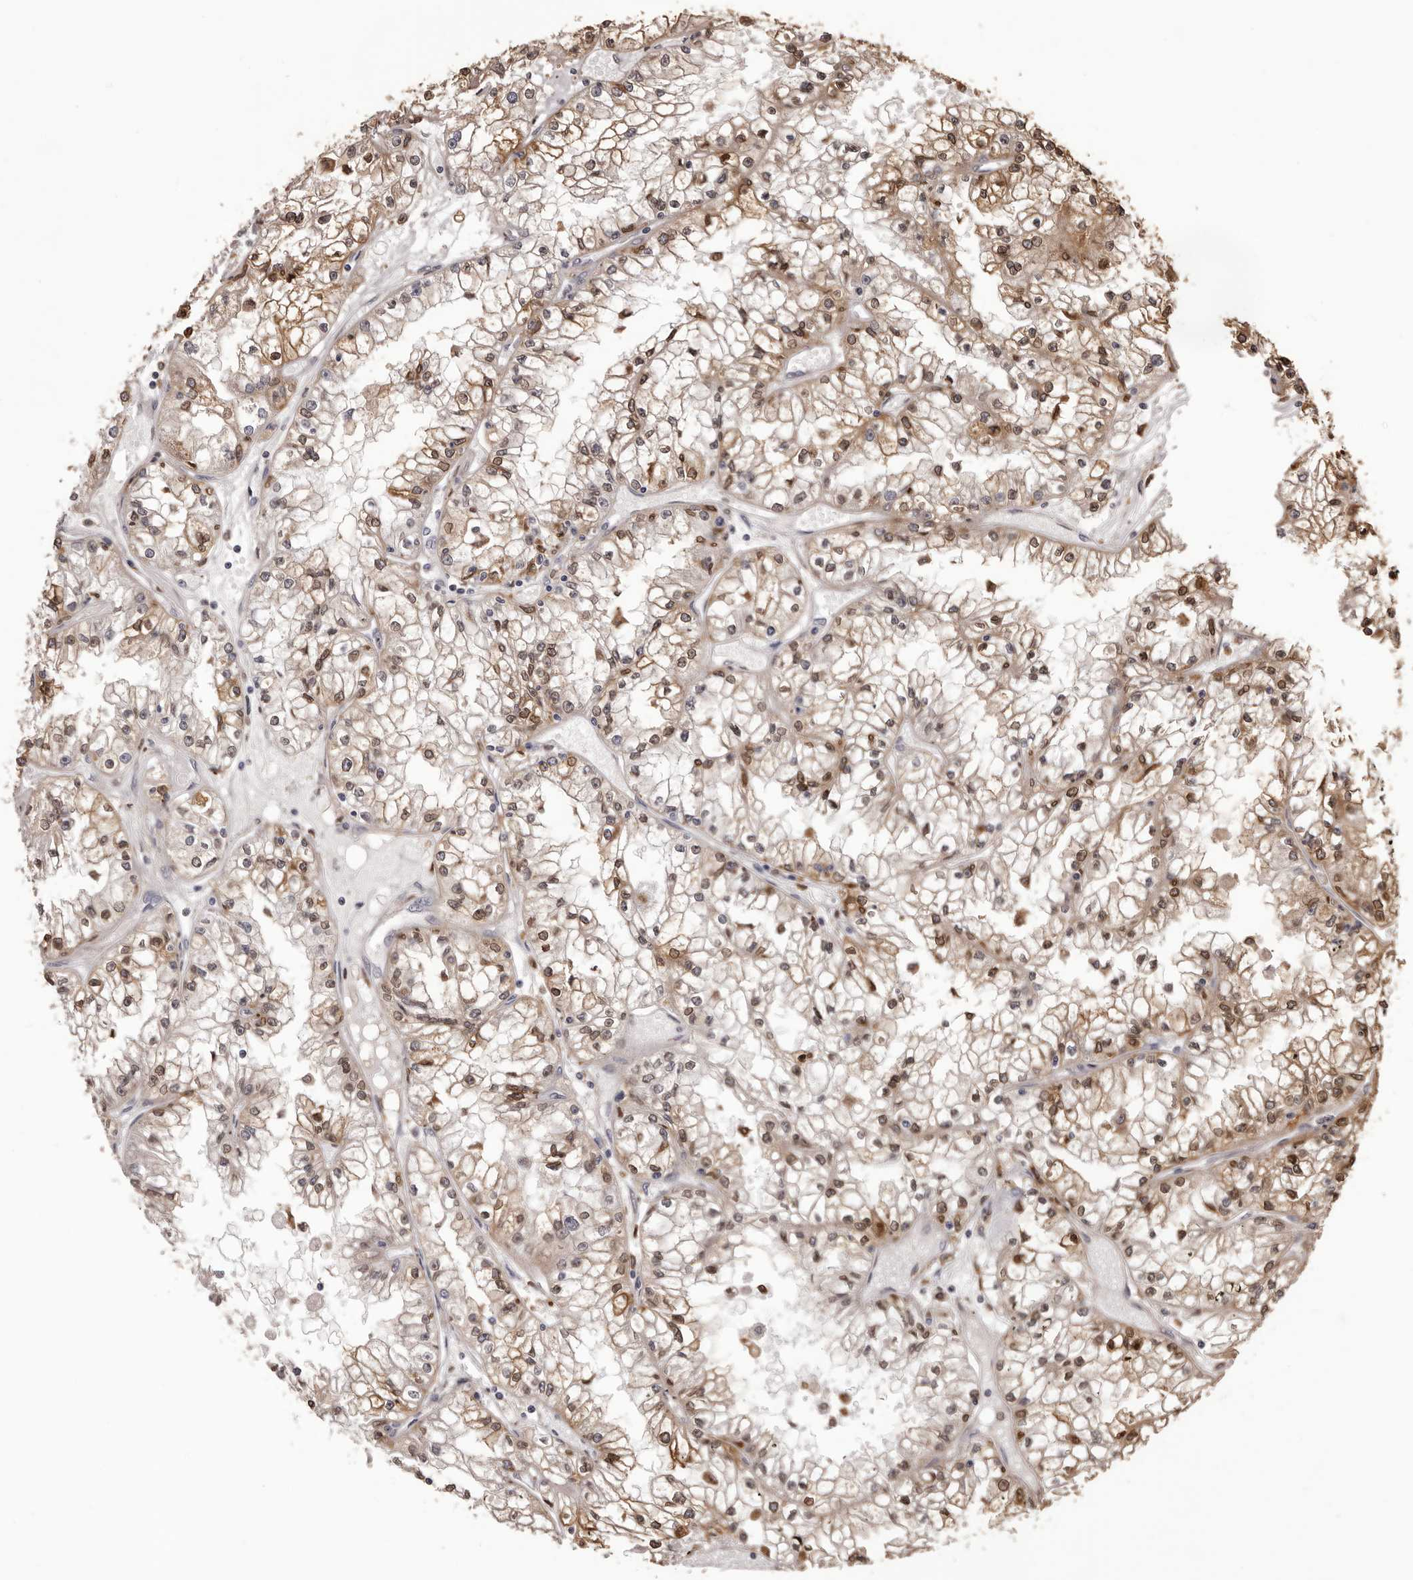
{"staining": {"intensity": "moderate", "quantity": "25%-75%", "location": "cytoplasmic/membranous,nuclear"}, "tissue": "renal cancer", "cell_type": "Tumor cells", "image_type": "cancer", "snomed": [{"axis": "morphology", "description": "Adenocarcinoma, NOS"}, {"axis": "topography", "description": "Kidney"}], "caption": "Immunohistochemistry image of neoplastic tissue: human adenocarcinoma (renal) stained using immunohistochemistry shows medium levels of moderate protein expression localized specifically in the cytoplasmic/membranous and nuclear of tumor cells, appearing as a cytoplasmic/membranous and nuclear brown color.", "gene": "ZCCHC7", "patient": {"sex": "male", "age": 56}}